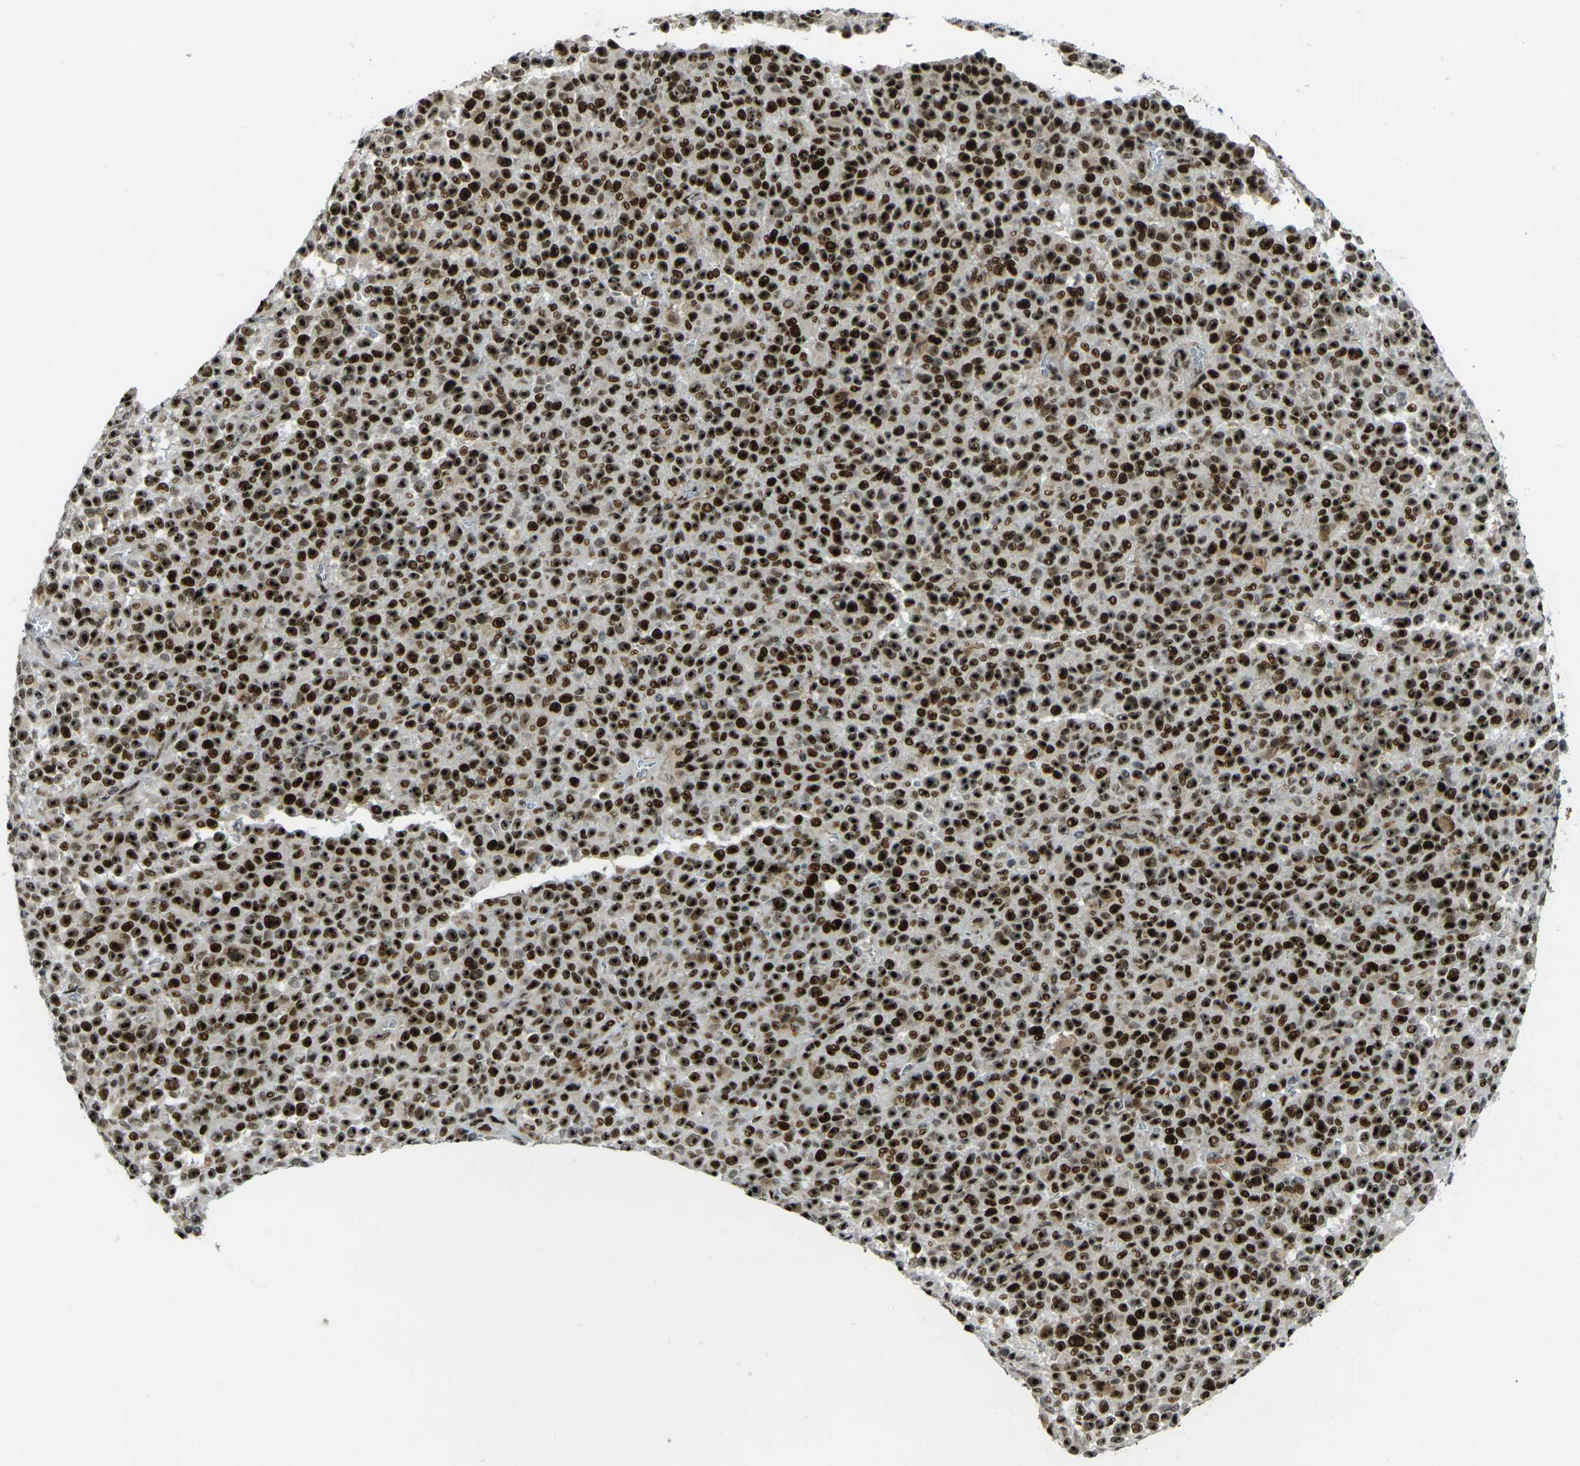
{"staining": {"intensity": "strong", "quantity": ">75%", "location": "nuclear"}, "tissue": "melanoma", "cell_type": "Tumor cells", "image_type": "cancer", "snomed": [{"axis": "morphology", "description": "Malignant melanoma, NOS"}, {"axis": "topography", "description": "Skin"}], "caption": "Immunohistochemistry (DAB) staining of human malignant melanoma shows strong nuclear protein staining in about >75% of tumor cells.", "gene": "UBE2C", "patient": {"sex": "female", "age": 82}}